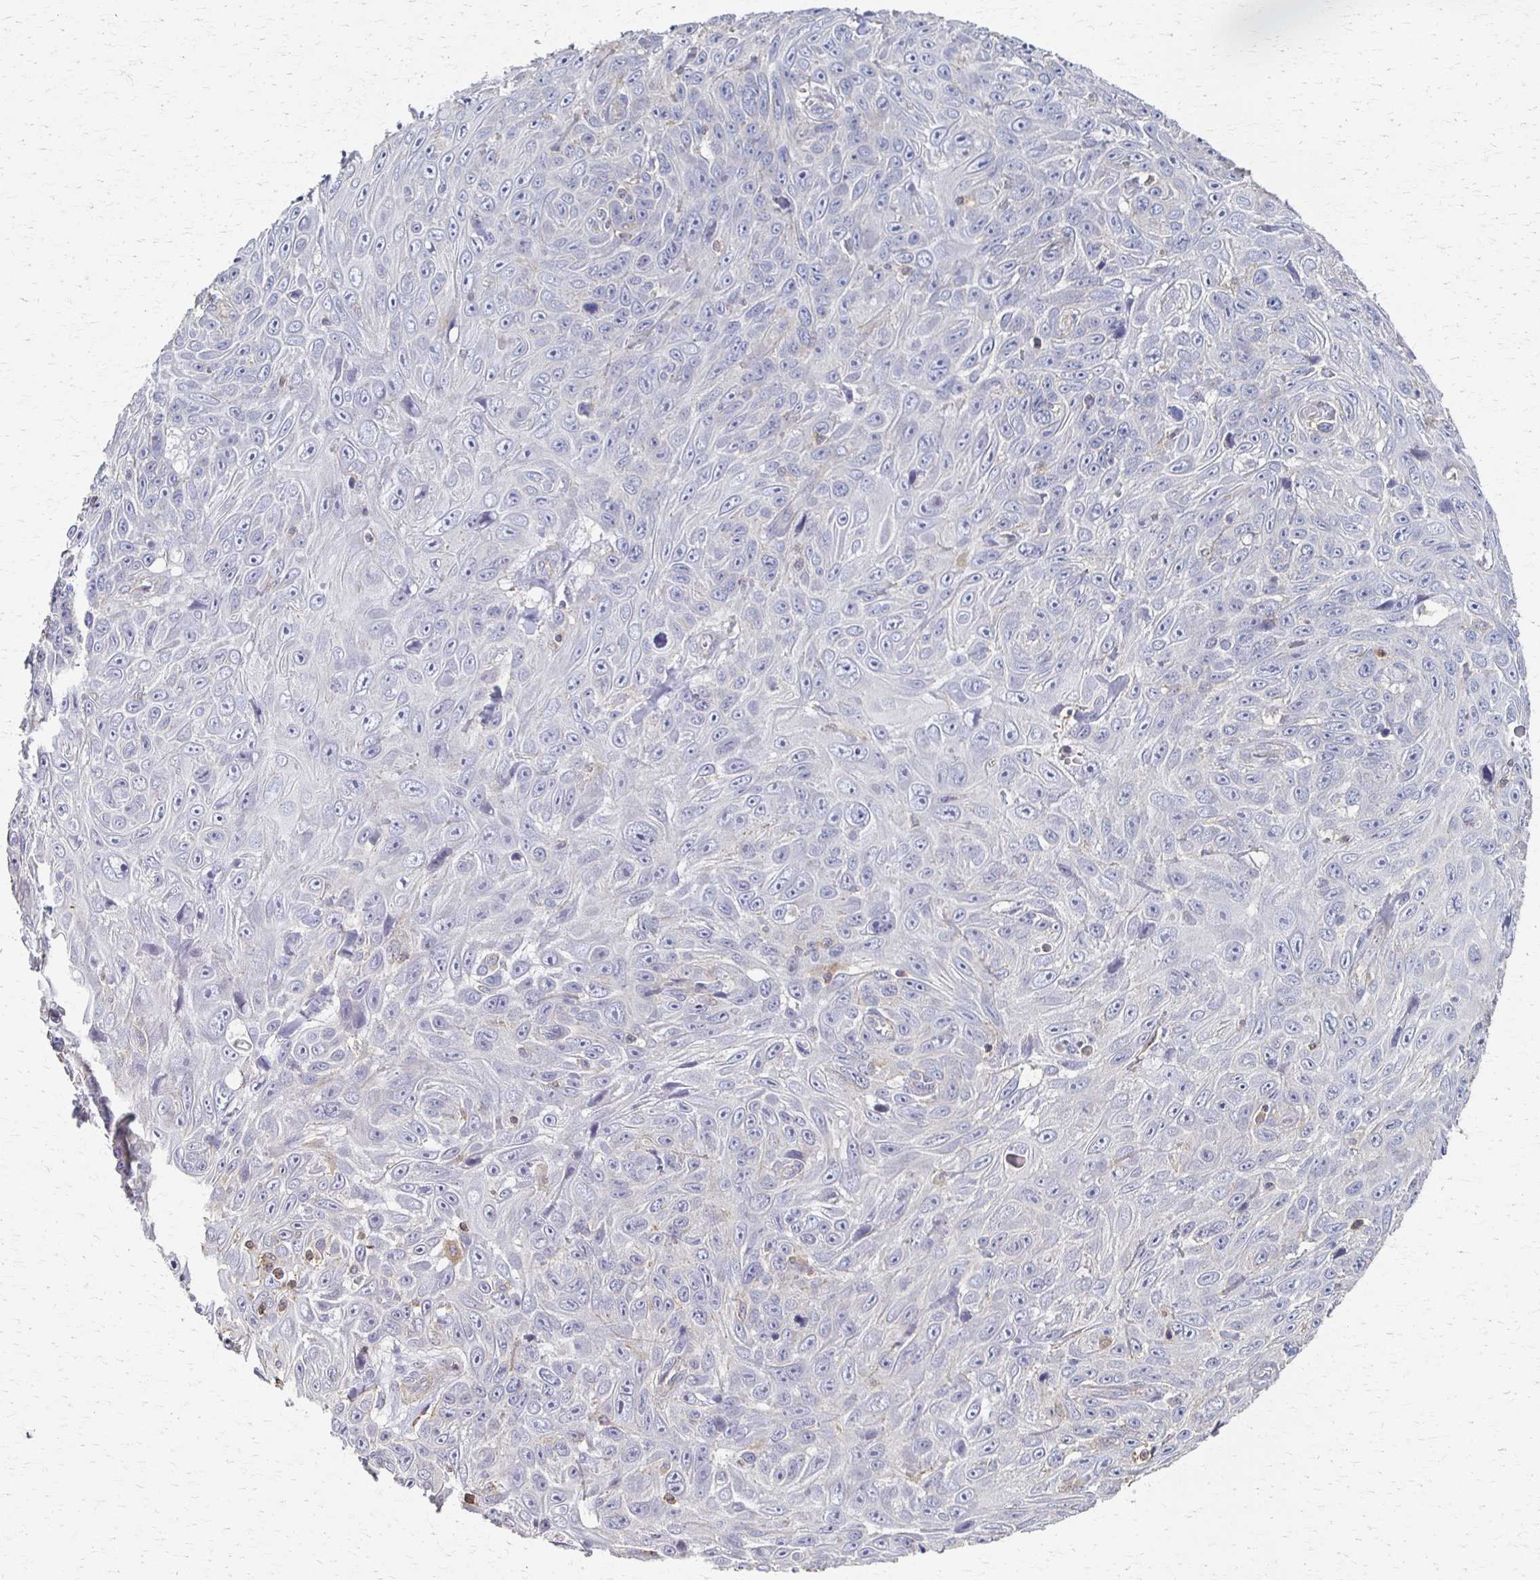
{"staining": {"intensity": "negative", "quantity": "none", "location": "none"}, "tissue": "skin cancer", "cell_type": "Tumor cells", "image_type": "cancer", "snomed": [{"axis": "morphology", "description": "Squamous cell carcinoma, NOS"}, {"axis": "topography", "description": "Skin"}], "caption": "IHC image of squamous cell carcinoma (skin) stained for a protein (brown), which shows no staining in tumor cells. Brightfield microscopy of IHC stained with DAB (3,3'-diaminobenzidine) (brown) and hematoxylin (blue), captured at high magnification.", "gene": "C1QTNF7", "patient": {"sex": "male", "age": 82}}